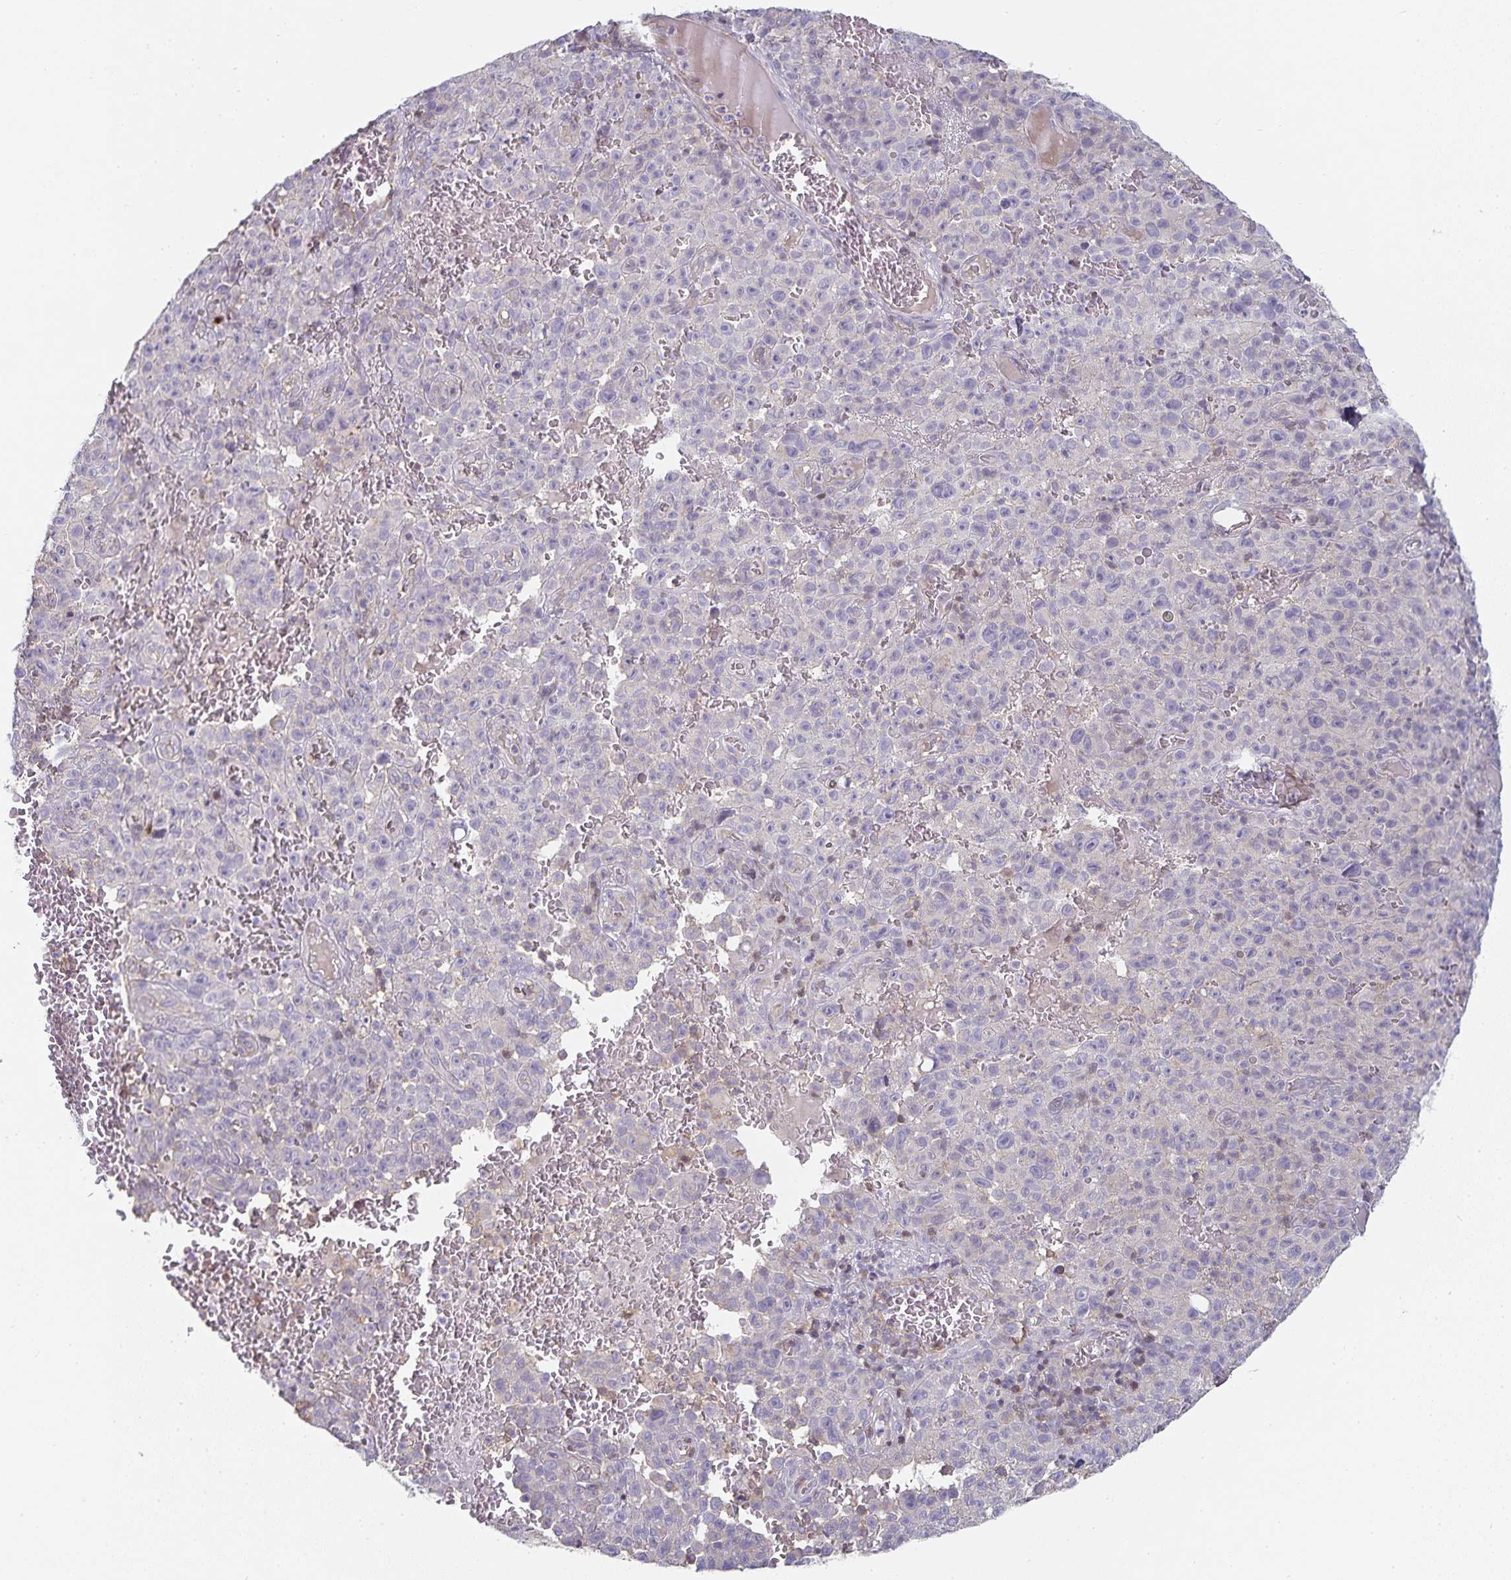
{"staining": {"intensity": "negative", "quantity": "none", "location": "none"}, "tissue": "melanoma", "cell_type": "Tumor cells", "image_type": "cancer", "snomed": [{"axis": "morphology", "description": "Malignant melanoma, NOS"}, {"axis": "topography", "description": "Skin"}], "caption": "An image of human melanoma is negative for staining in tumor cells.", "gene": "GATA3", "patient": {"sex": "female", "age": 82}}